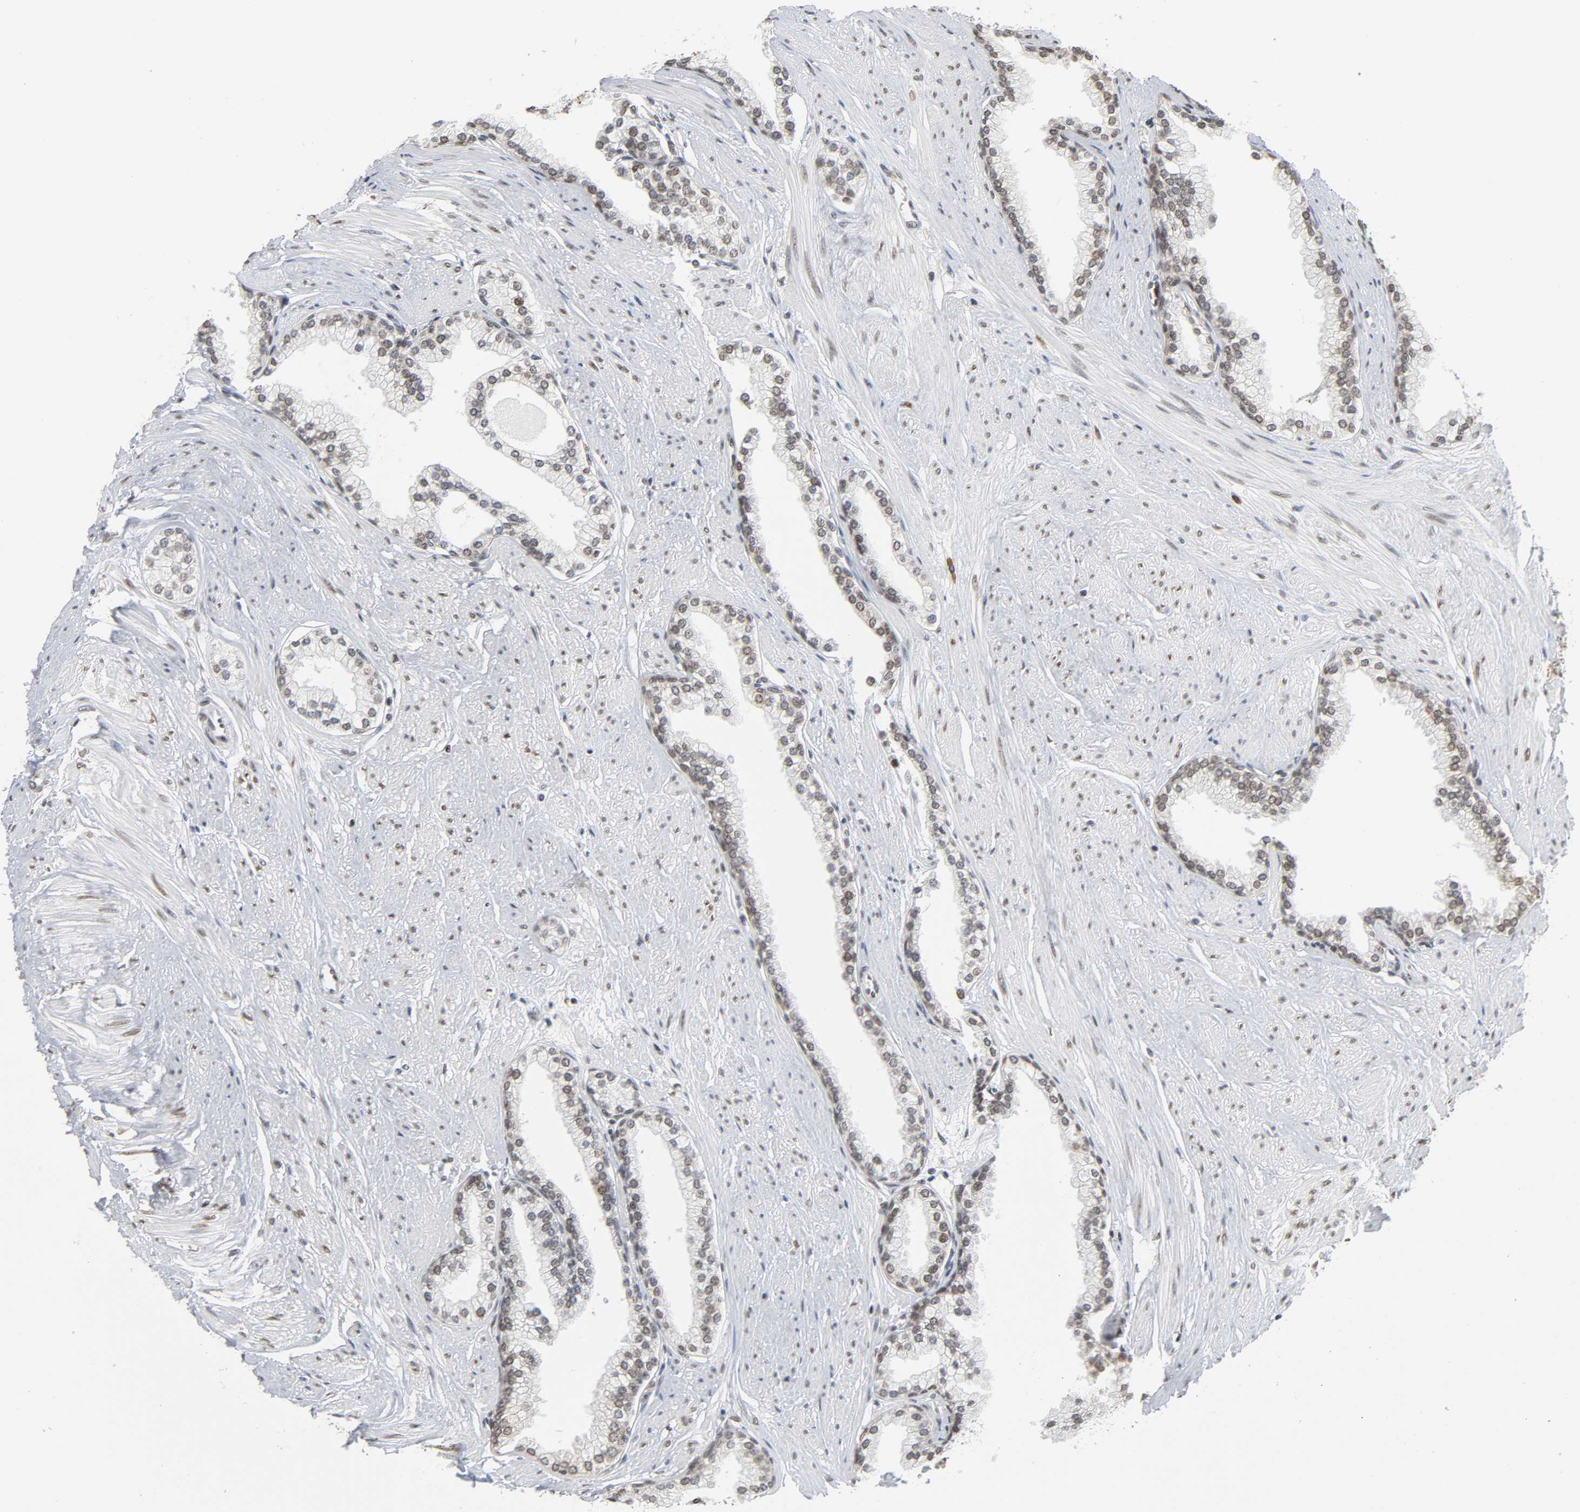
{"staining": {"intensity": "moderate", "quantity": ">75%", "location": "nuclear"}, "tissue": "prostate", "cell_type": "Glandular cells", "image_type": "normal", "snomed": [{"axis": "morphology", "description": "Normal tissue, NOS"}, {"axis": "topography", "description": "Prostate"}], "caption": "Glandular cells exhibit medium levels of moderate nuclear positivity in about >75% of cells in normal human prostate.", "gene": "SUMO1", "patient": {"sex": "male", "age": 64}}